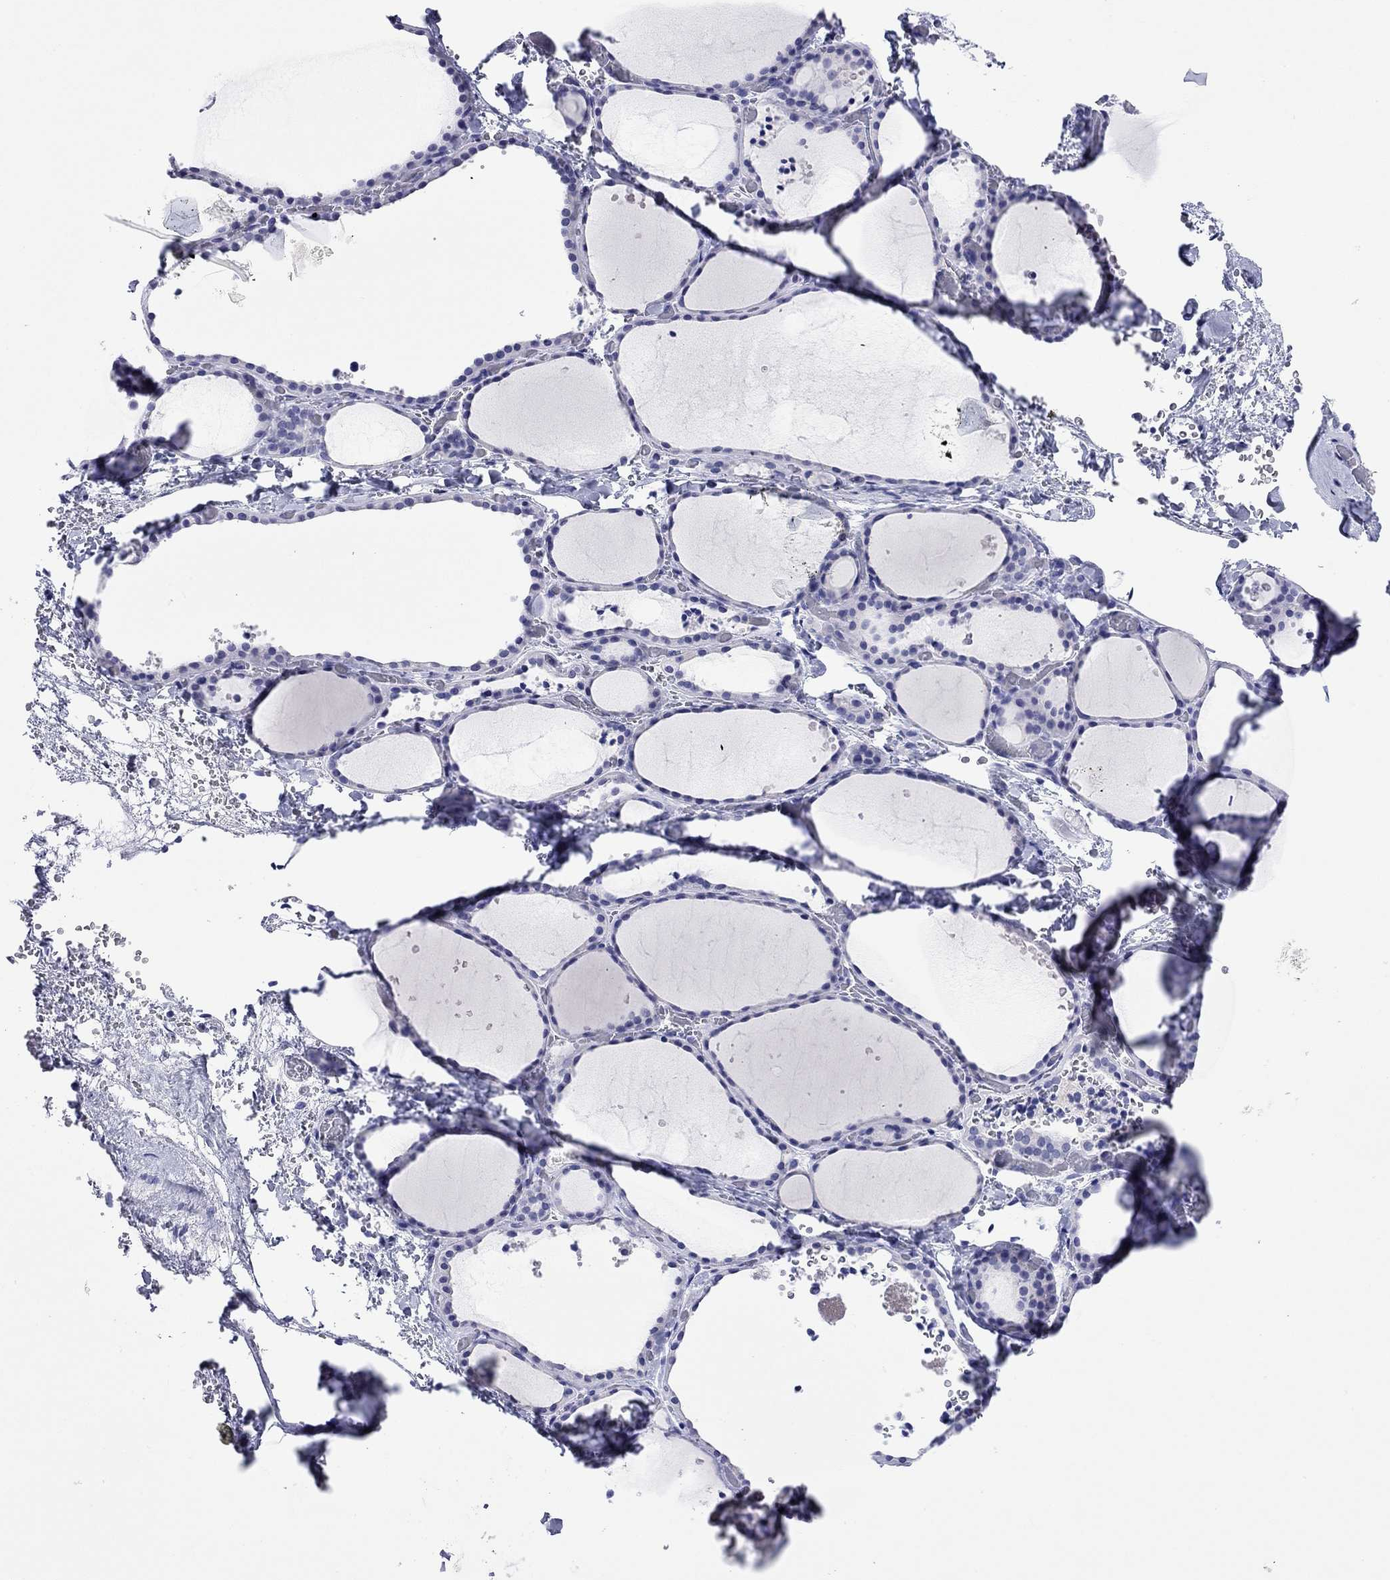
{"staining": {"intensity": "negative", "quantity": "none", "location": "none"}, "tissue": "thyroid gland", "cell_type": "Glandular cells", "image_type": "normal", "snomed": [{"axis": "morphology", "description": "Normal tissue, NOS"}, {"axis": "topography", "description": "Thyroid gland"}], "caption": "Immunohistochemistry of benign human thyroid gland displays no staining in glandular cells.", "gene": "FIGLA", "patient": {"sex": "female", "age": 36}}